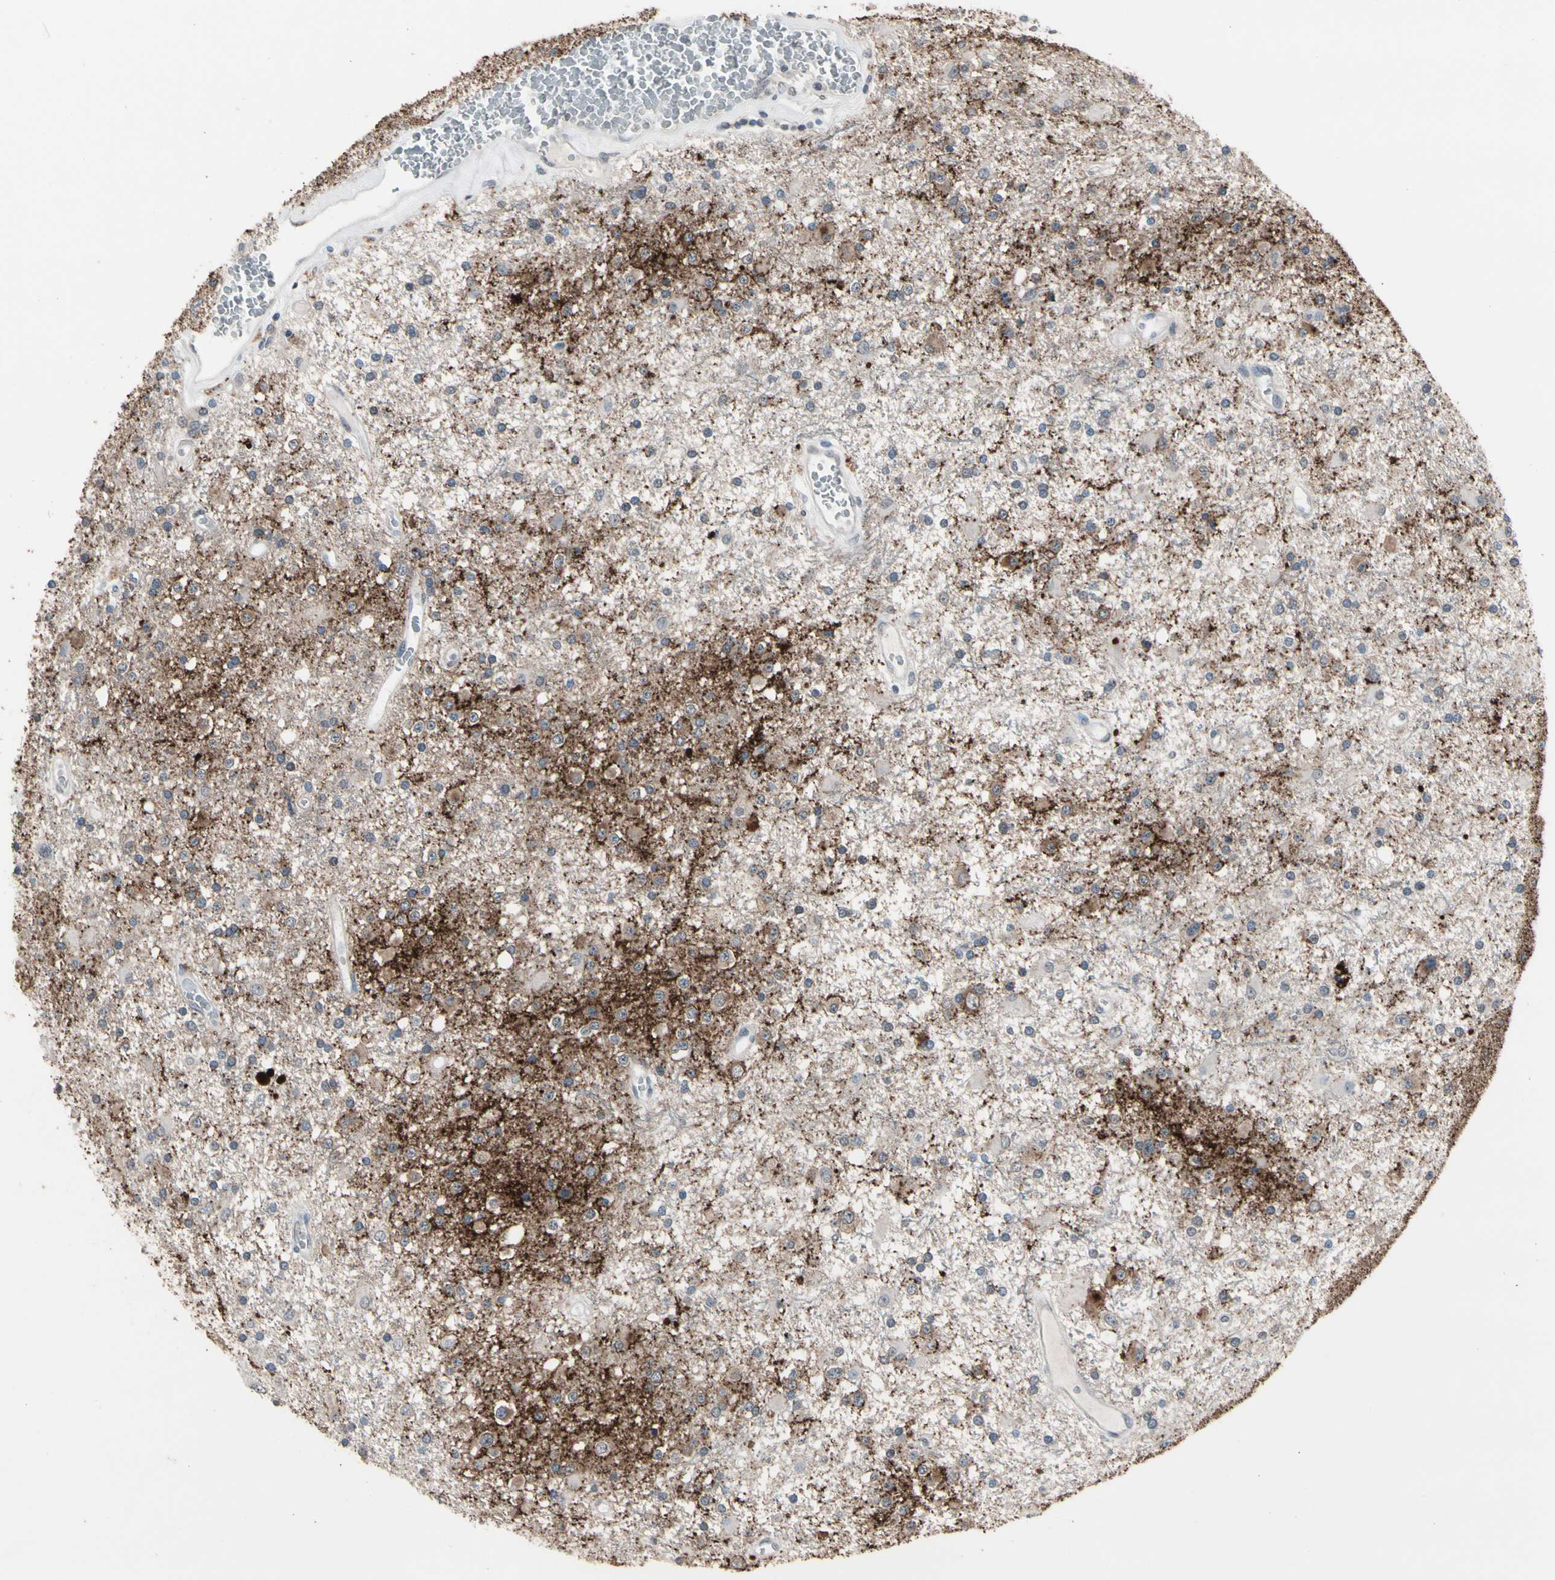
{"staining": {"intensity": "weak", "quantity": ">75%", "location": "cytoplasmic/membranous"}, "tissue": "glioma", "cell_type": "Tumor cells", "image_type": "cancer", "snomed": [{"axis": "morphology", "description": "Glioma, malignant, Low grade"}, {"axis": "topography", "description": "Brain"}], "caption": "This histopathology image exhibits malignant glioma (low-grade) stained with immunohistochemistry to label a protein in brown. The cytoplasmic/membranous of tumor cells show weak positivity for the protein. Nuclei are counter-stained blue.", "gene": "SV2A", "patient": {"sex": "male", "age": 58}}